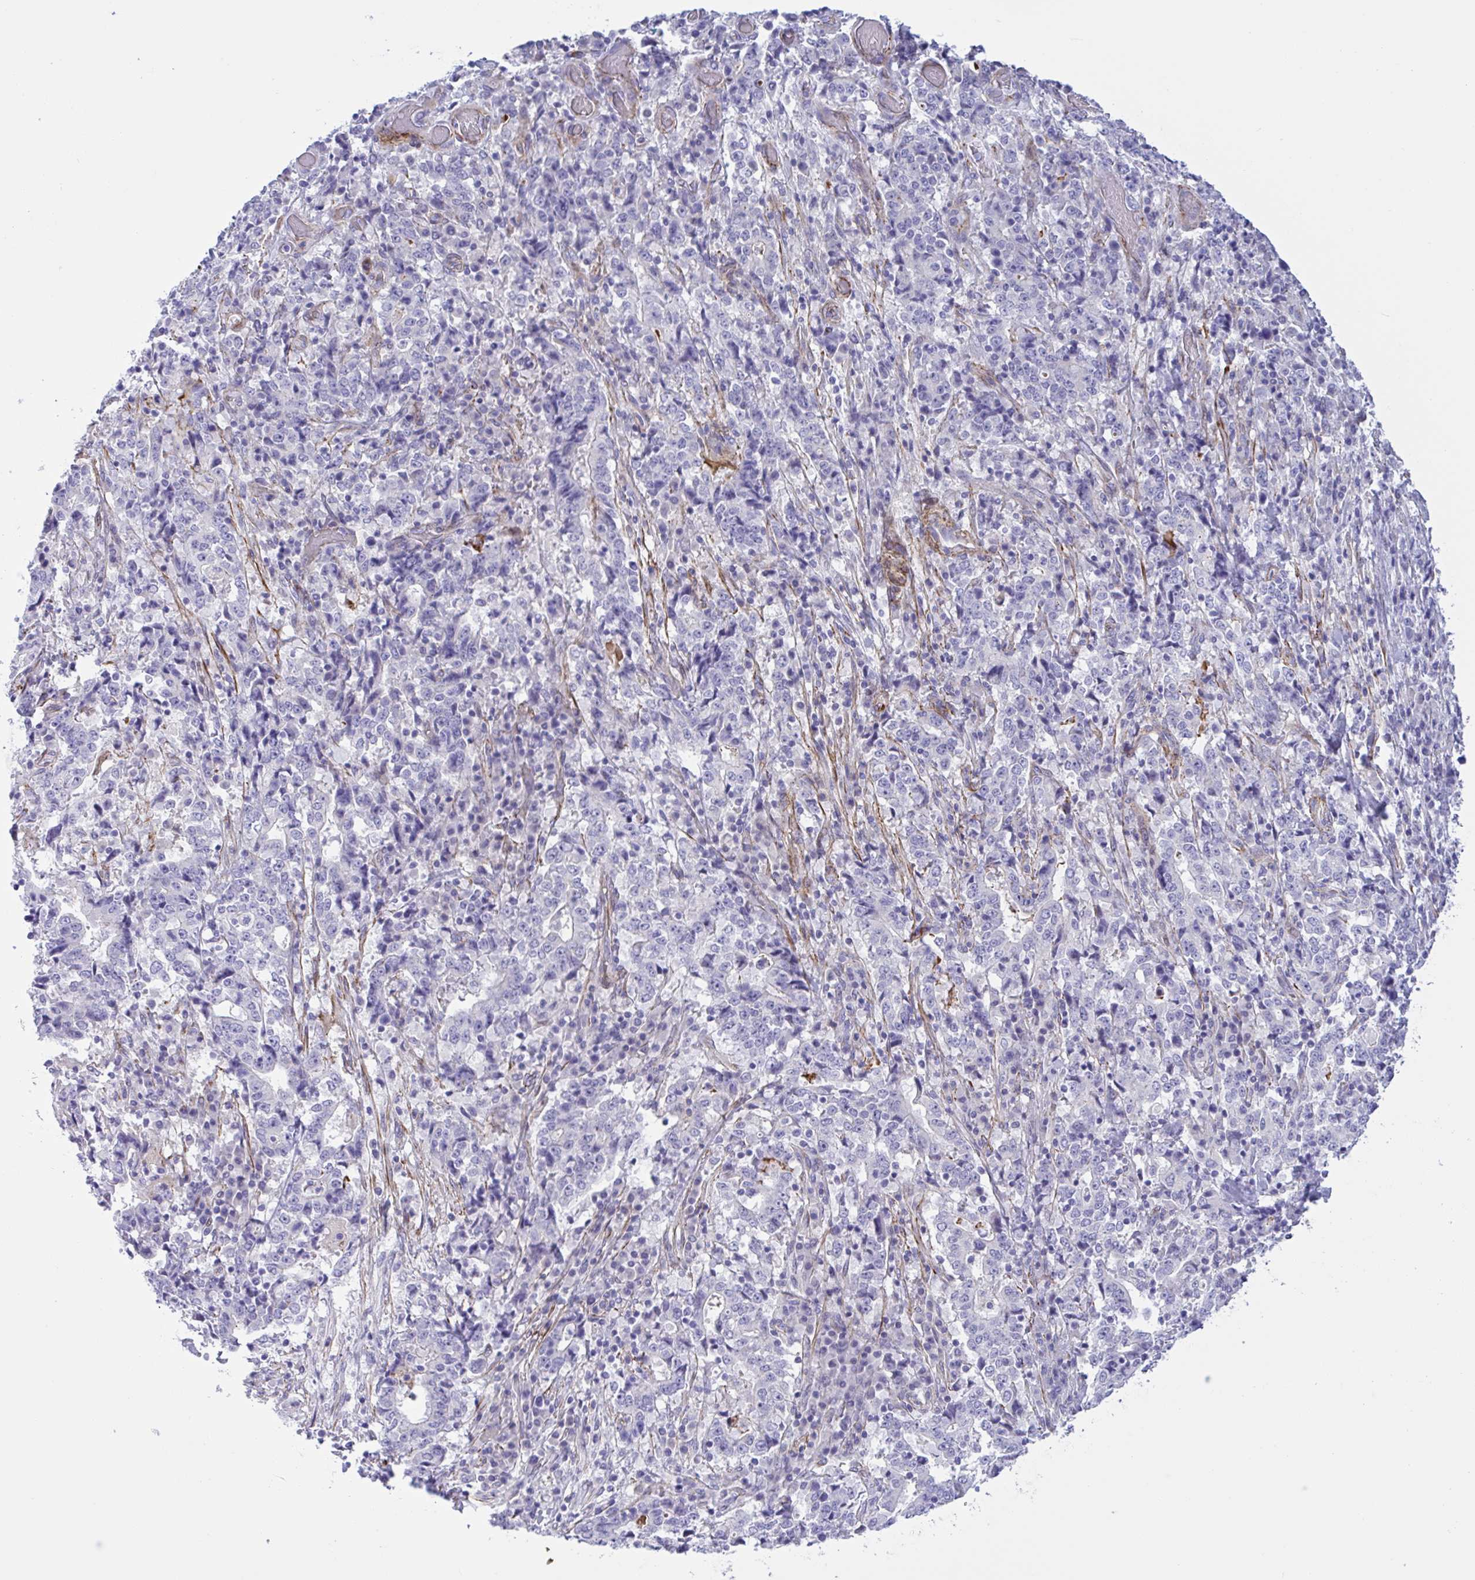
{"staining": {"intensity": "negative", "quantity": "none", "location": "none"}, "tissue": "stomach cancer", "cell_type": "Tumor cells", "image_type": "cancer", "snomed": [{"axis": "morphology", "description": "Normal tissue, NOS"}, {"axis": "morphology", "description": "Adenocarcinoma, NOS"}, {"axis": "topography", "description": "Stomach, upper"}, {"axis": "topography", "description": "Stomach"}], "caption": "High power microscopy image of an immunohistochemistry (IHC) image of stomach cancer, revealing no significant expression in tumor cells. (DAB (3,3'-diaminobenzidine) immunohistochemistry (IHC), high magnification).", "gene": "AHCYL2", "patient": {"sex": "male", "age": 59}}